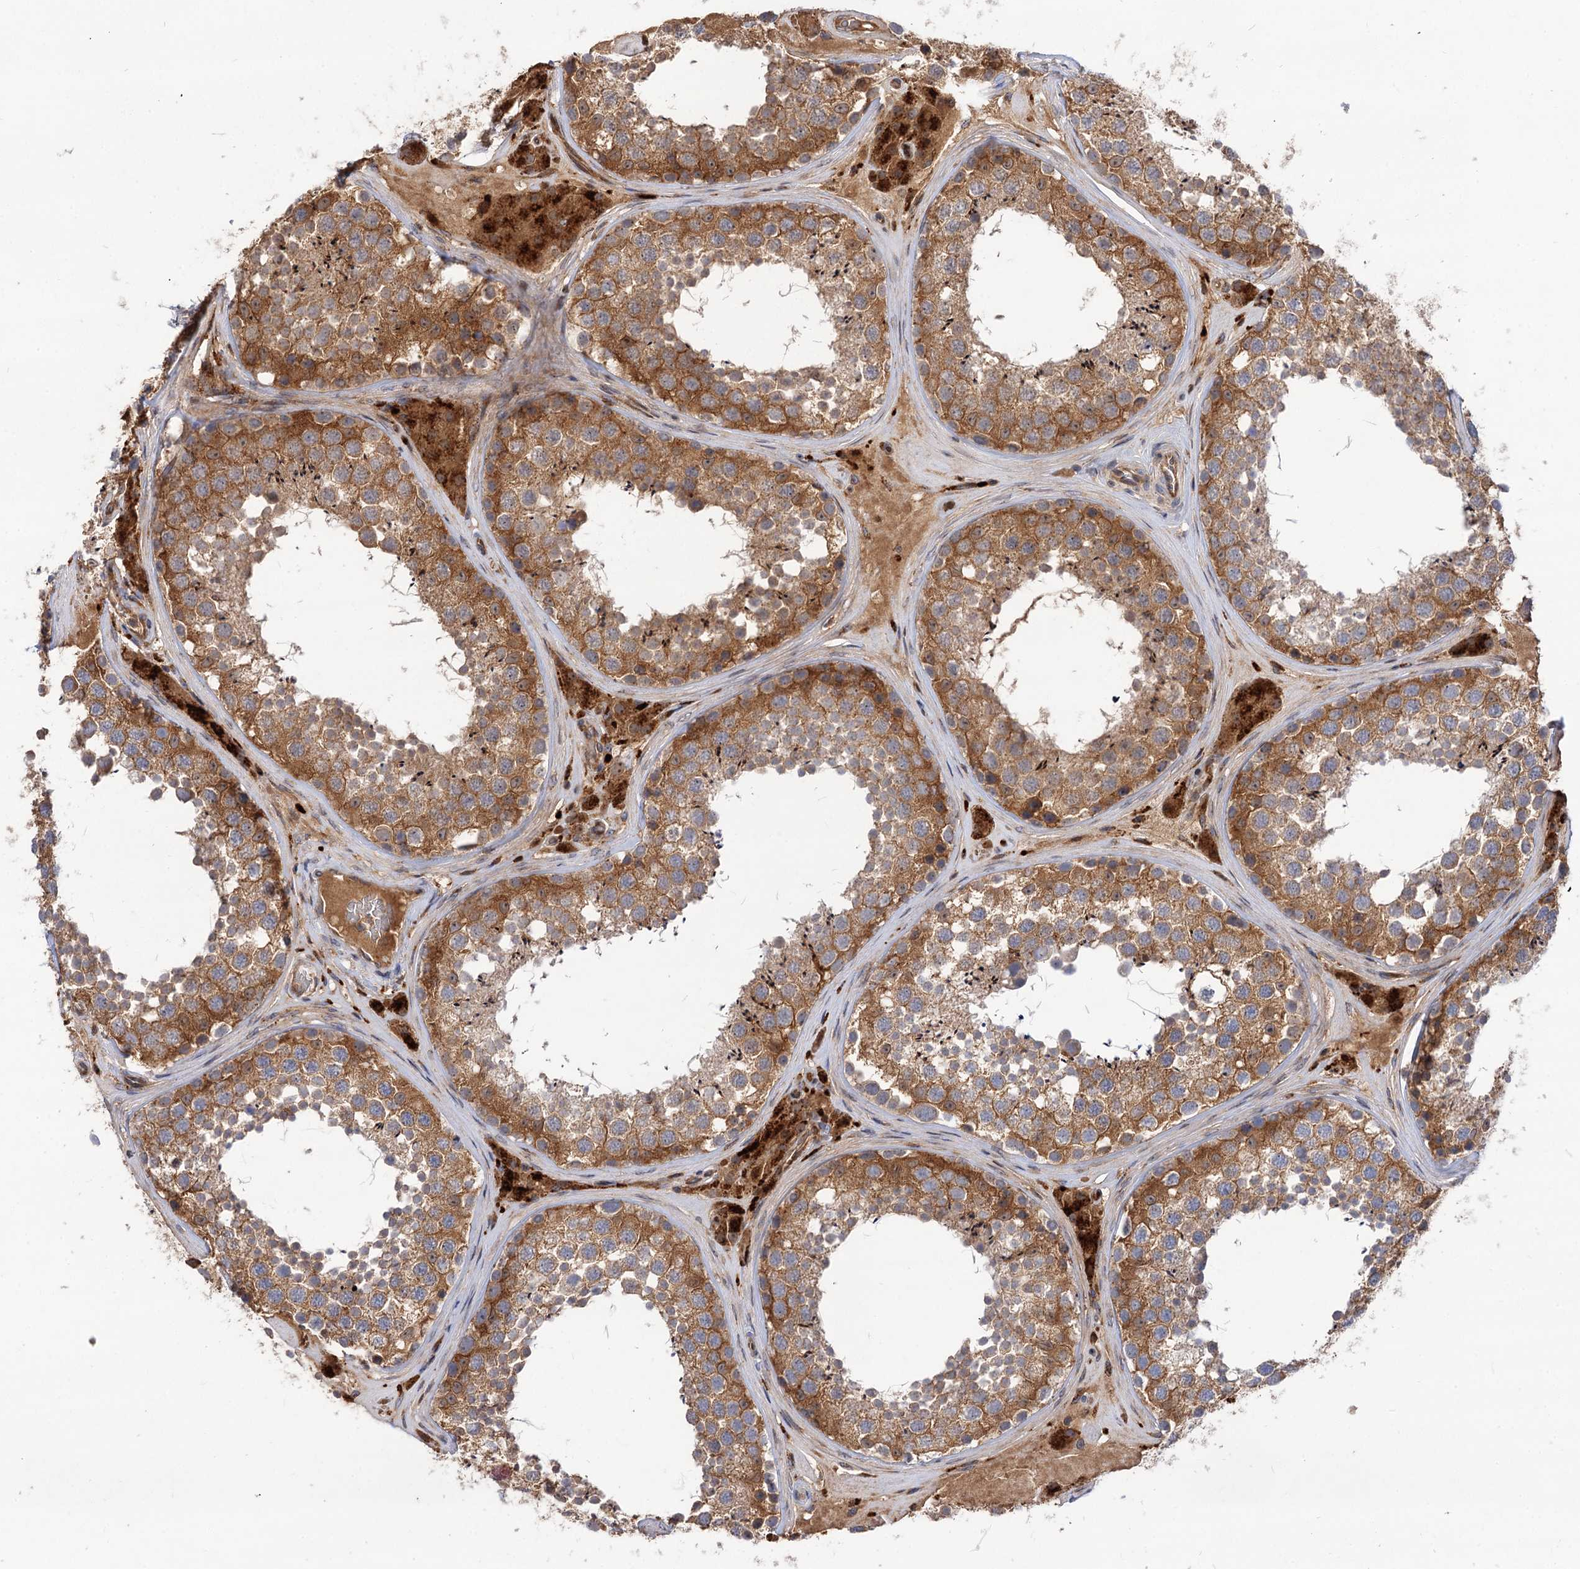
{"staining": {"intensity": "moderate", "quantity": ">75%", "location": "cytoplasmic/membranous"}, "tissue": "testis", "cell_type": "Cells in seminiferous ducts", "image_type": "normal", "snomed": [{"axis": "morphology", "description": "Normal tissue, NOS"}, {"axis": "topography", "description": "Testis"}], "caption": "Moderate cytoplasmic/membranous expression for a protein is identified in approximately >75% of cells in seminiferous ducts of benign testis using IHC.", "gene": "PATL1", "patient": {"sex": "male", "age": 46}}